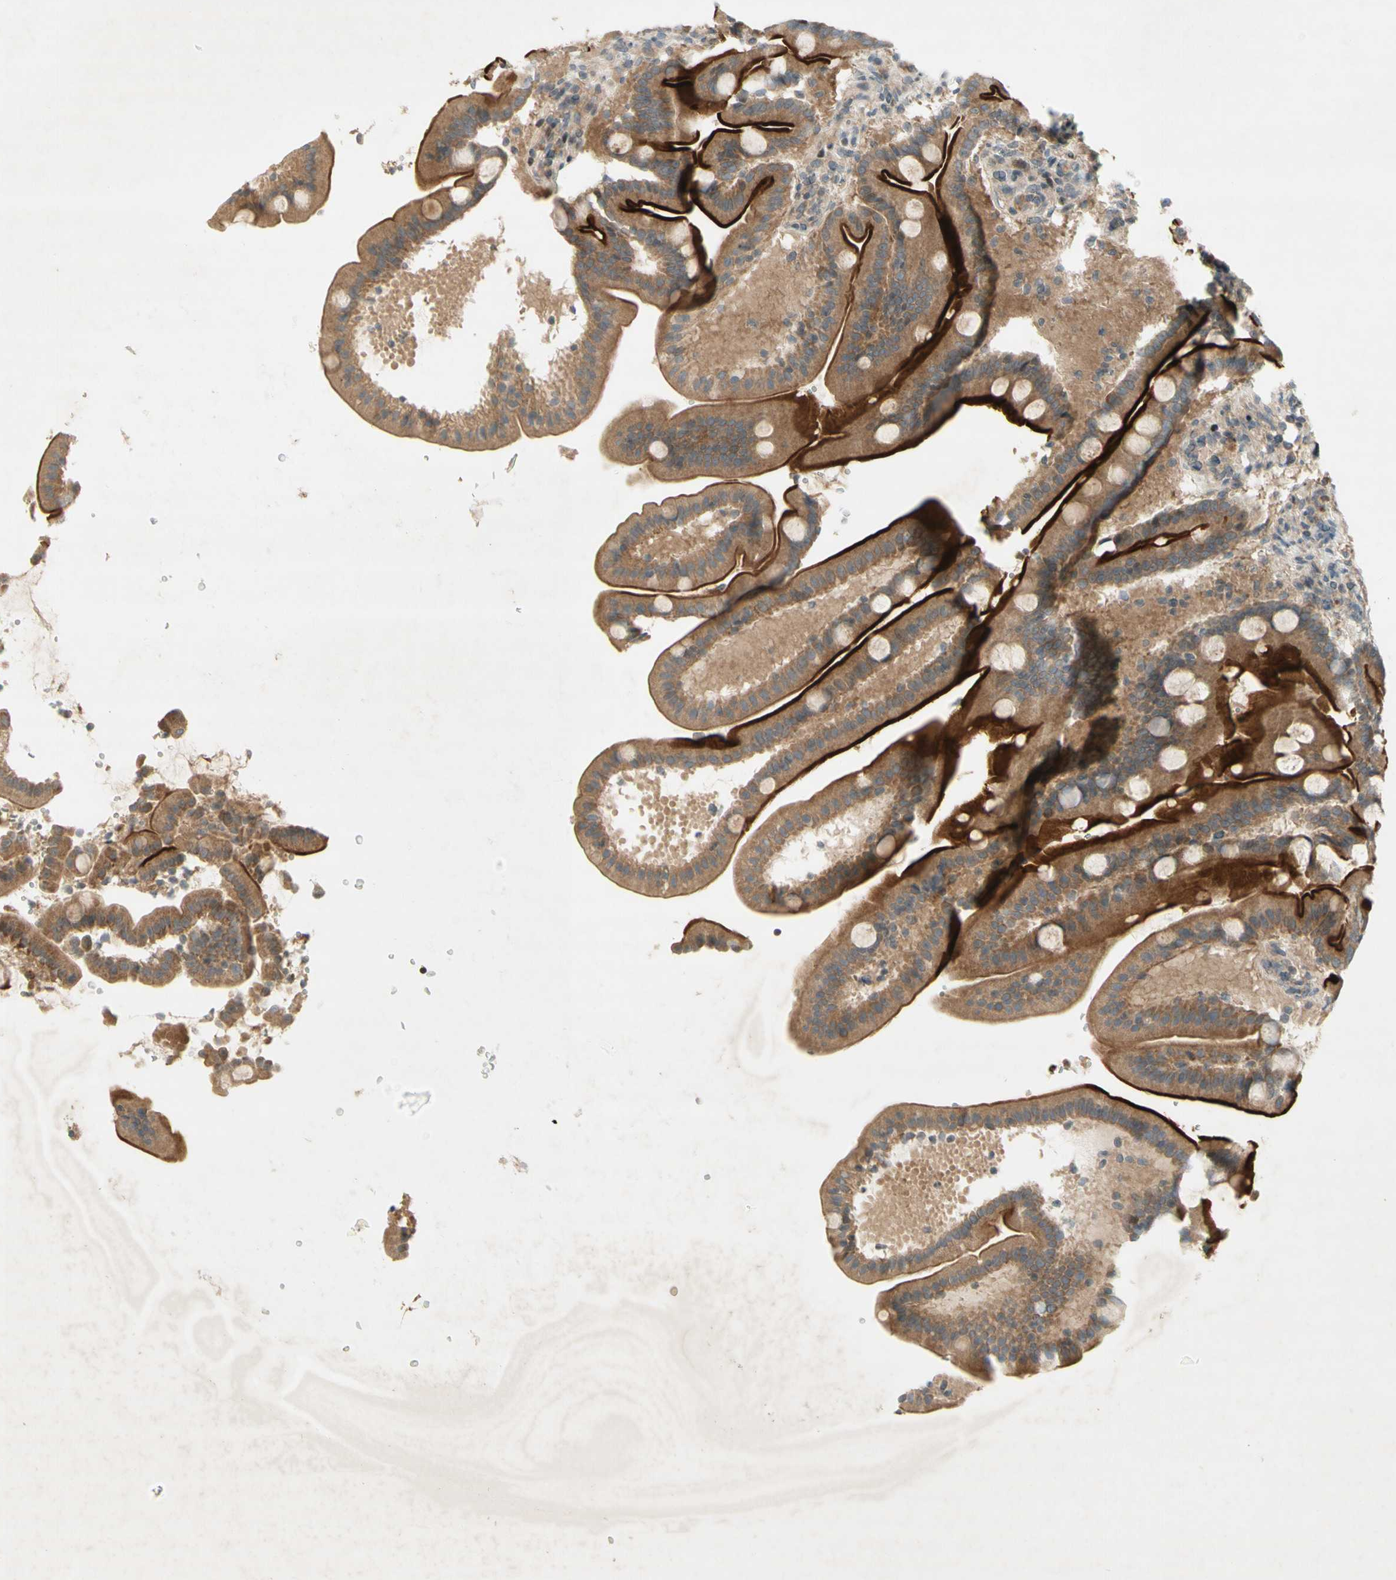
{"staining": {"intensity": "strong", "quantity": ">75%", "location": "cytoplasmic/membranous"}, "tissue": "duodenum", "cell_type": "Glandular cells", "image_type": "normal", "snomed": [{"axis": "morphology", "description": "Normal tissue, NOS"}, {"axis": "topography", "description": "Duodenum"}], "caption": "DAB immunohistochemical staining of normal duodenum exhibits strong cytoplasmic/membranous protein staining in approximately >75% of glandular cells.", "gene": "ETF1", "patient": {"sex": "male", "age": 54}}